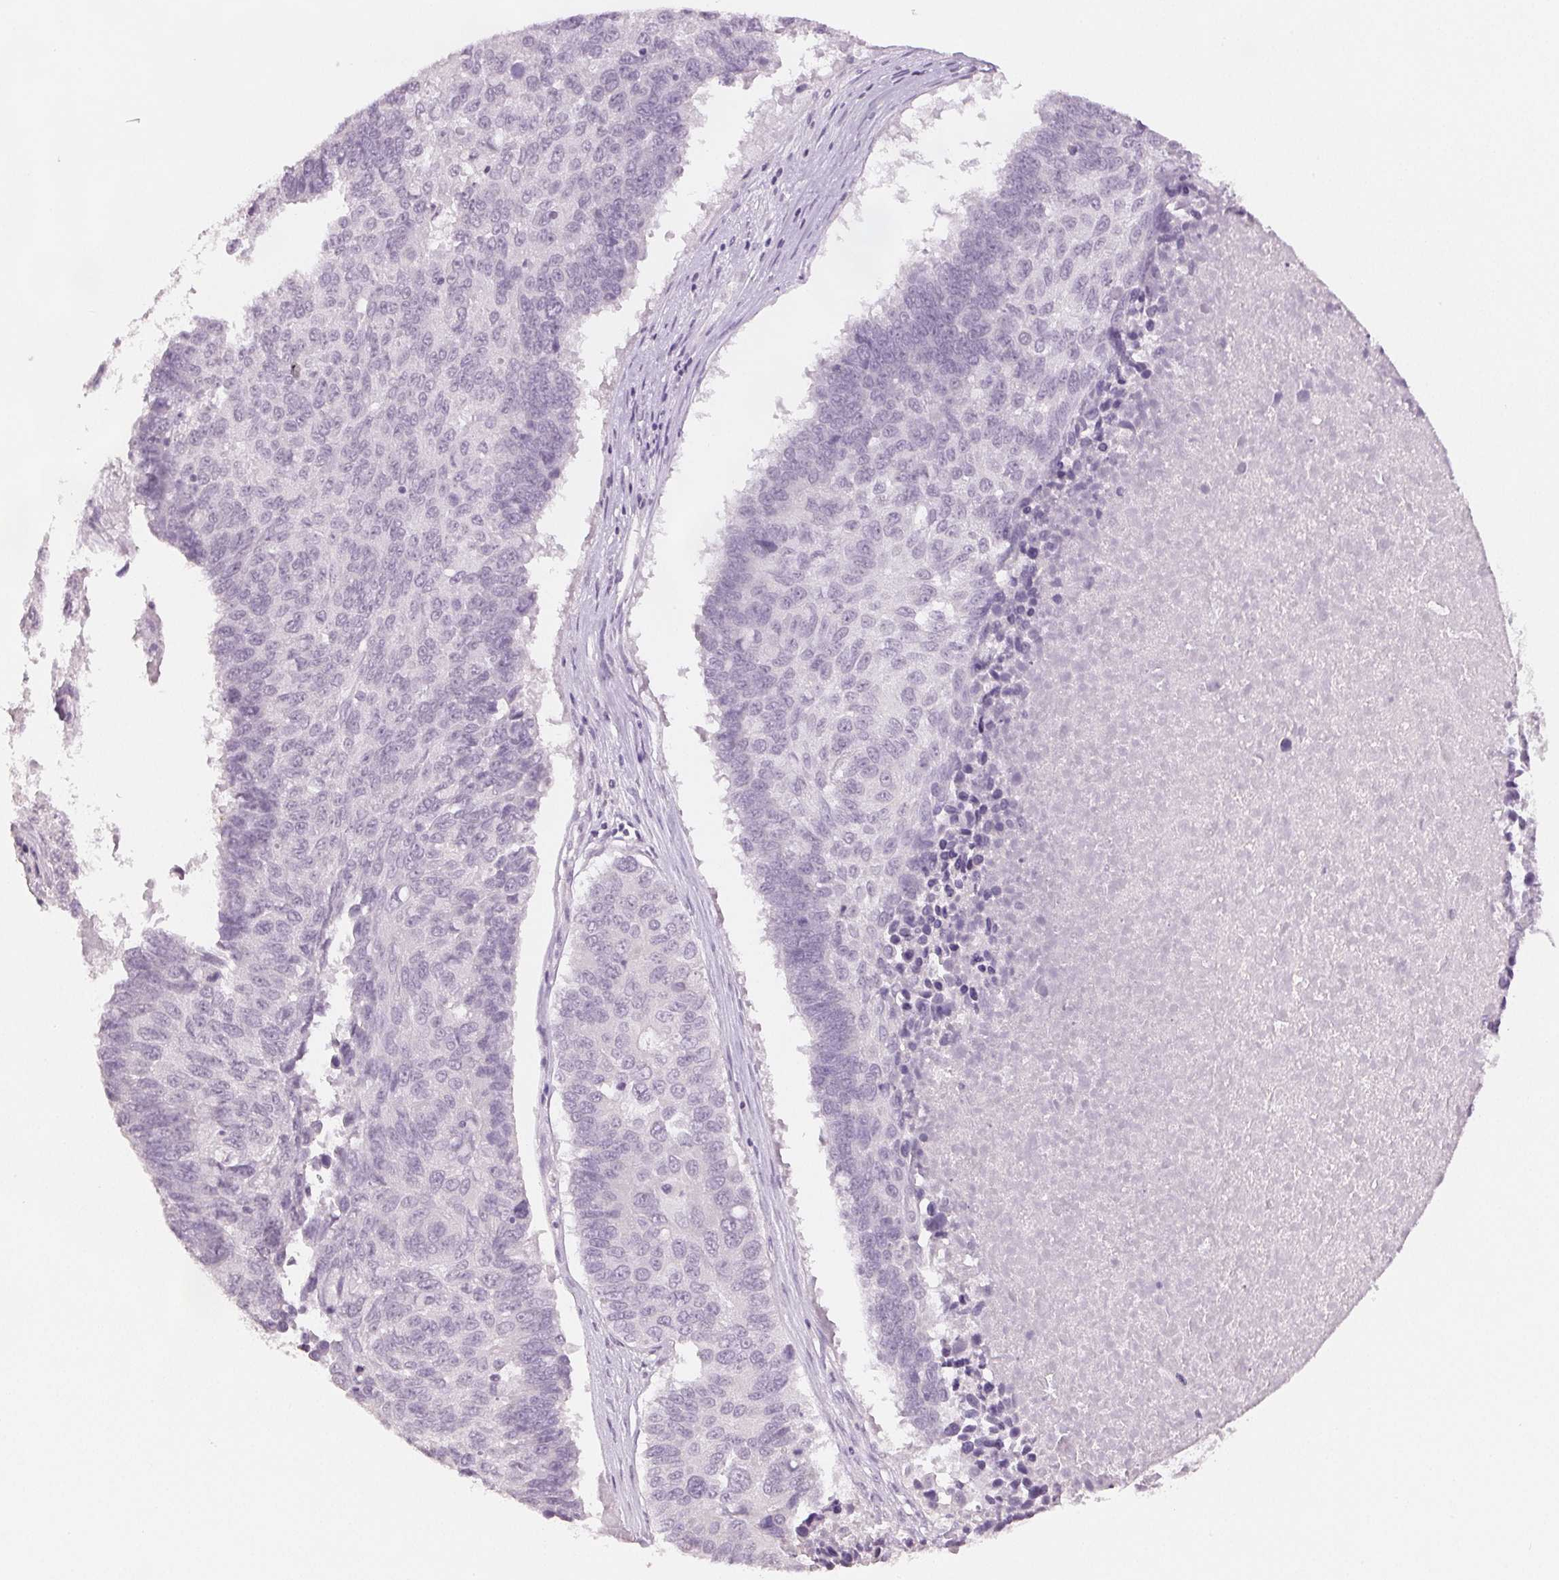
{"staining": {"intensity": "negative", "quantity": "none", "location": "none"}, "tissue": "lung cancer", "cell_type": "Tumor cells", "image_type": "cancer", "snomed": [{"axis": "morphology", "description": "Squamous cell carcinoma, NOS"}, {"axis": "topography", "description": "Lung"}], "caption": "An image of squamous cell carcinoma (lung) stained for a protein reveals no brown staining in tumor cells.", "gene": "SCGN", "patient": {"sex": "male", "age": 73}}